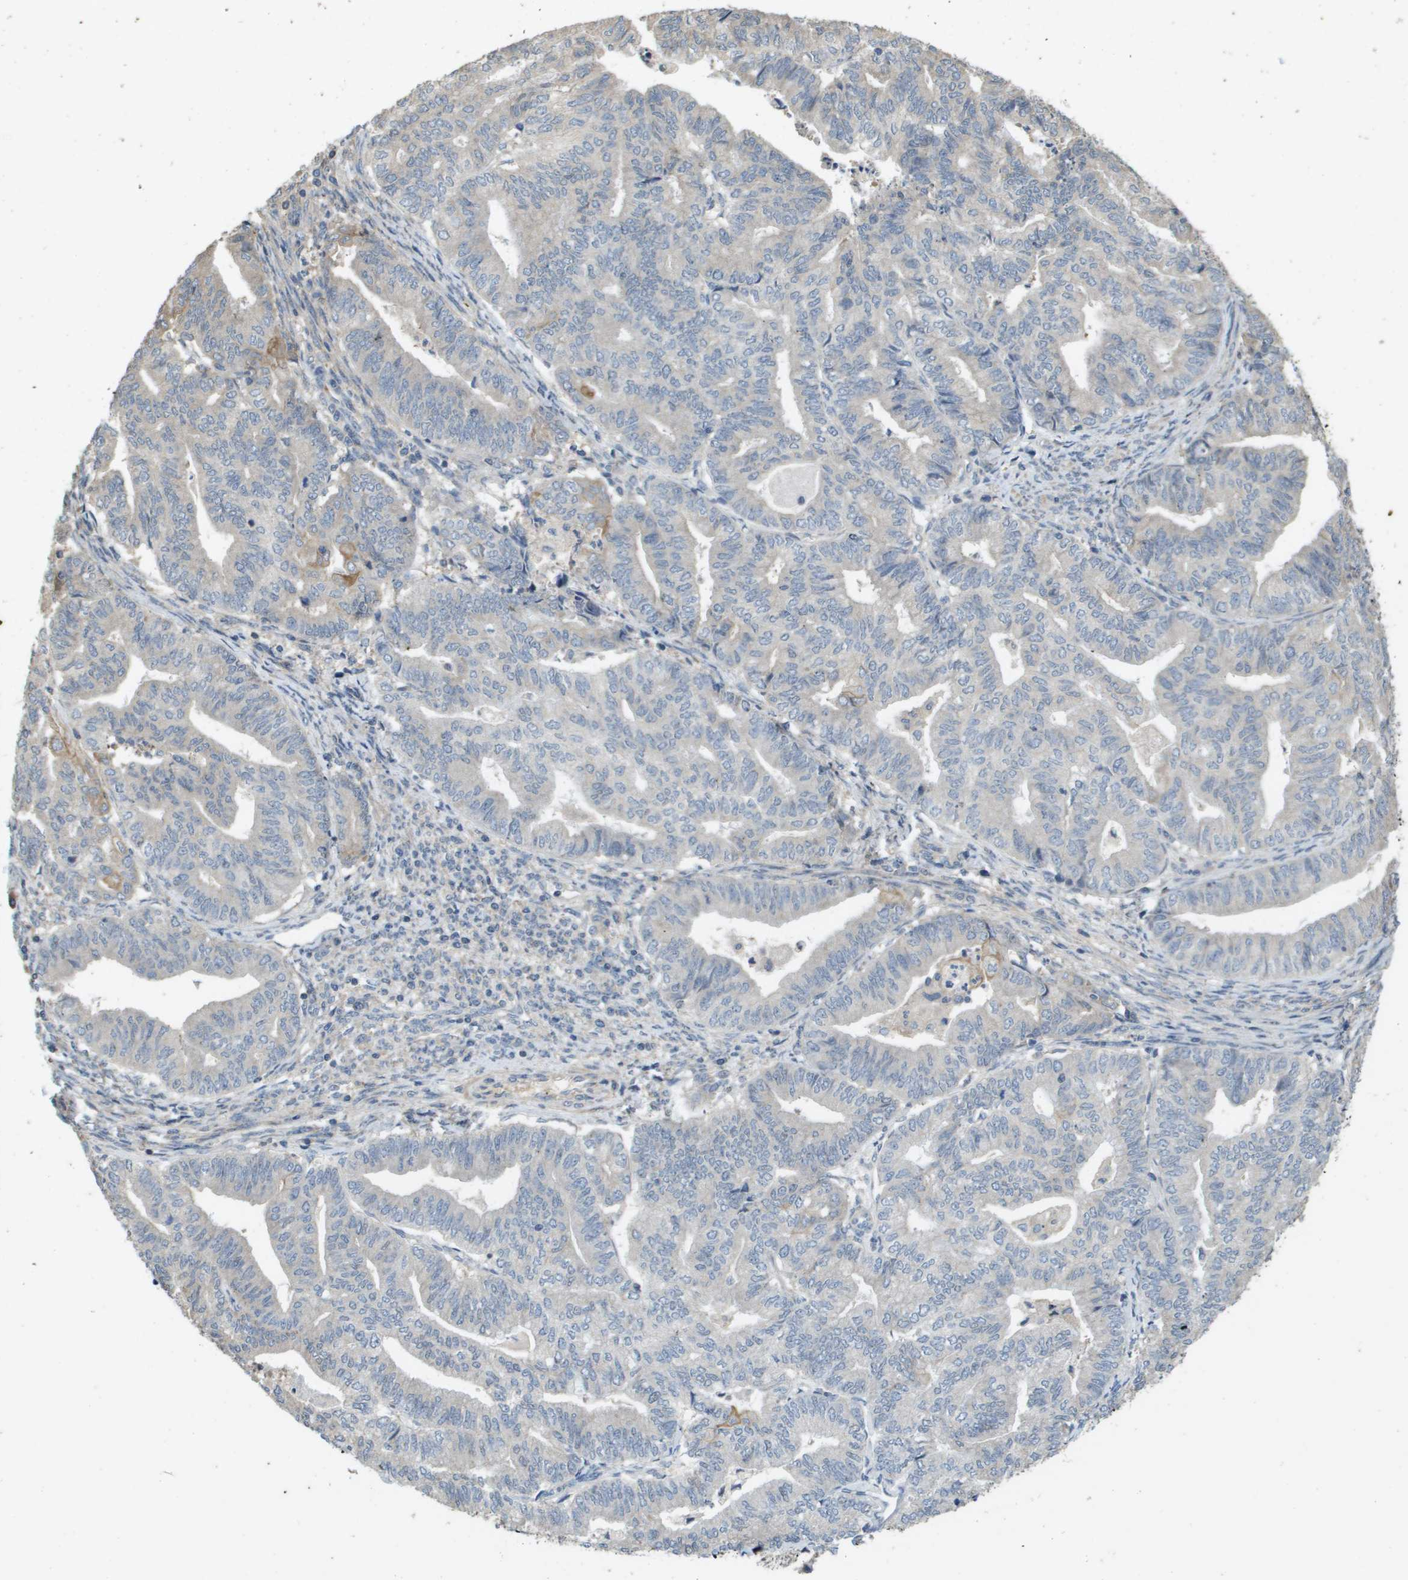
{"staining": {"intensity": "weak", "quantity": "<25%", "location": "cytoplasmic/membranous"}, "tissue": "endometrial cancer", "cell_type": "Tumor cells", "image_type": "cancer", "snomed": [{"axis": "morphology", "description": "Adenocarcinoma, NOS"}, {"axis": "topography", "description": "Endometrium"}], "caption": "Tumor cells show no significant protein expression in endometrial adenocarcinoma.", "gene": "KRT23", "patient": {"sex": "female", "age": 79}}